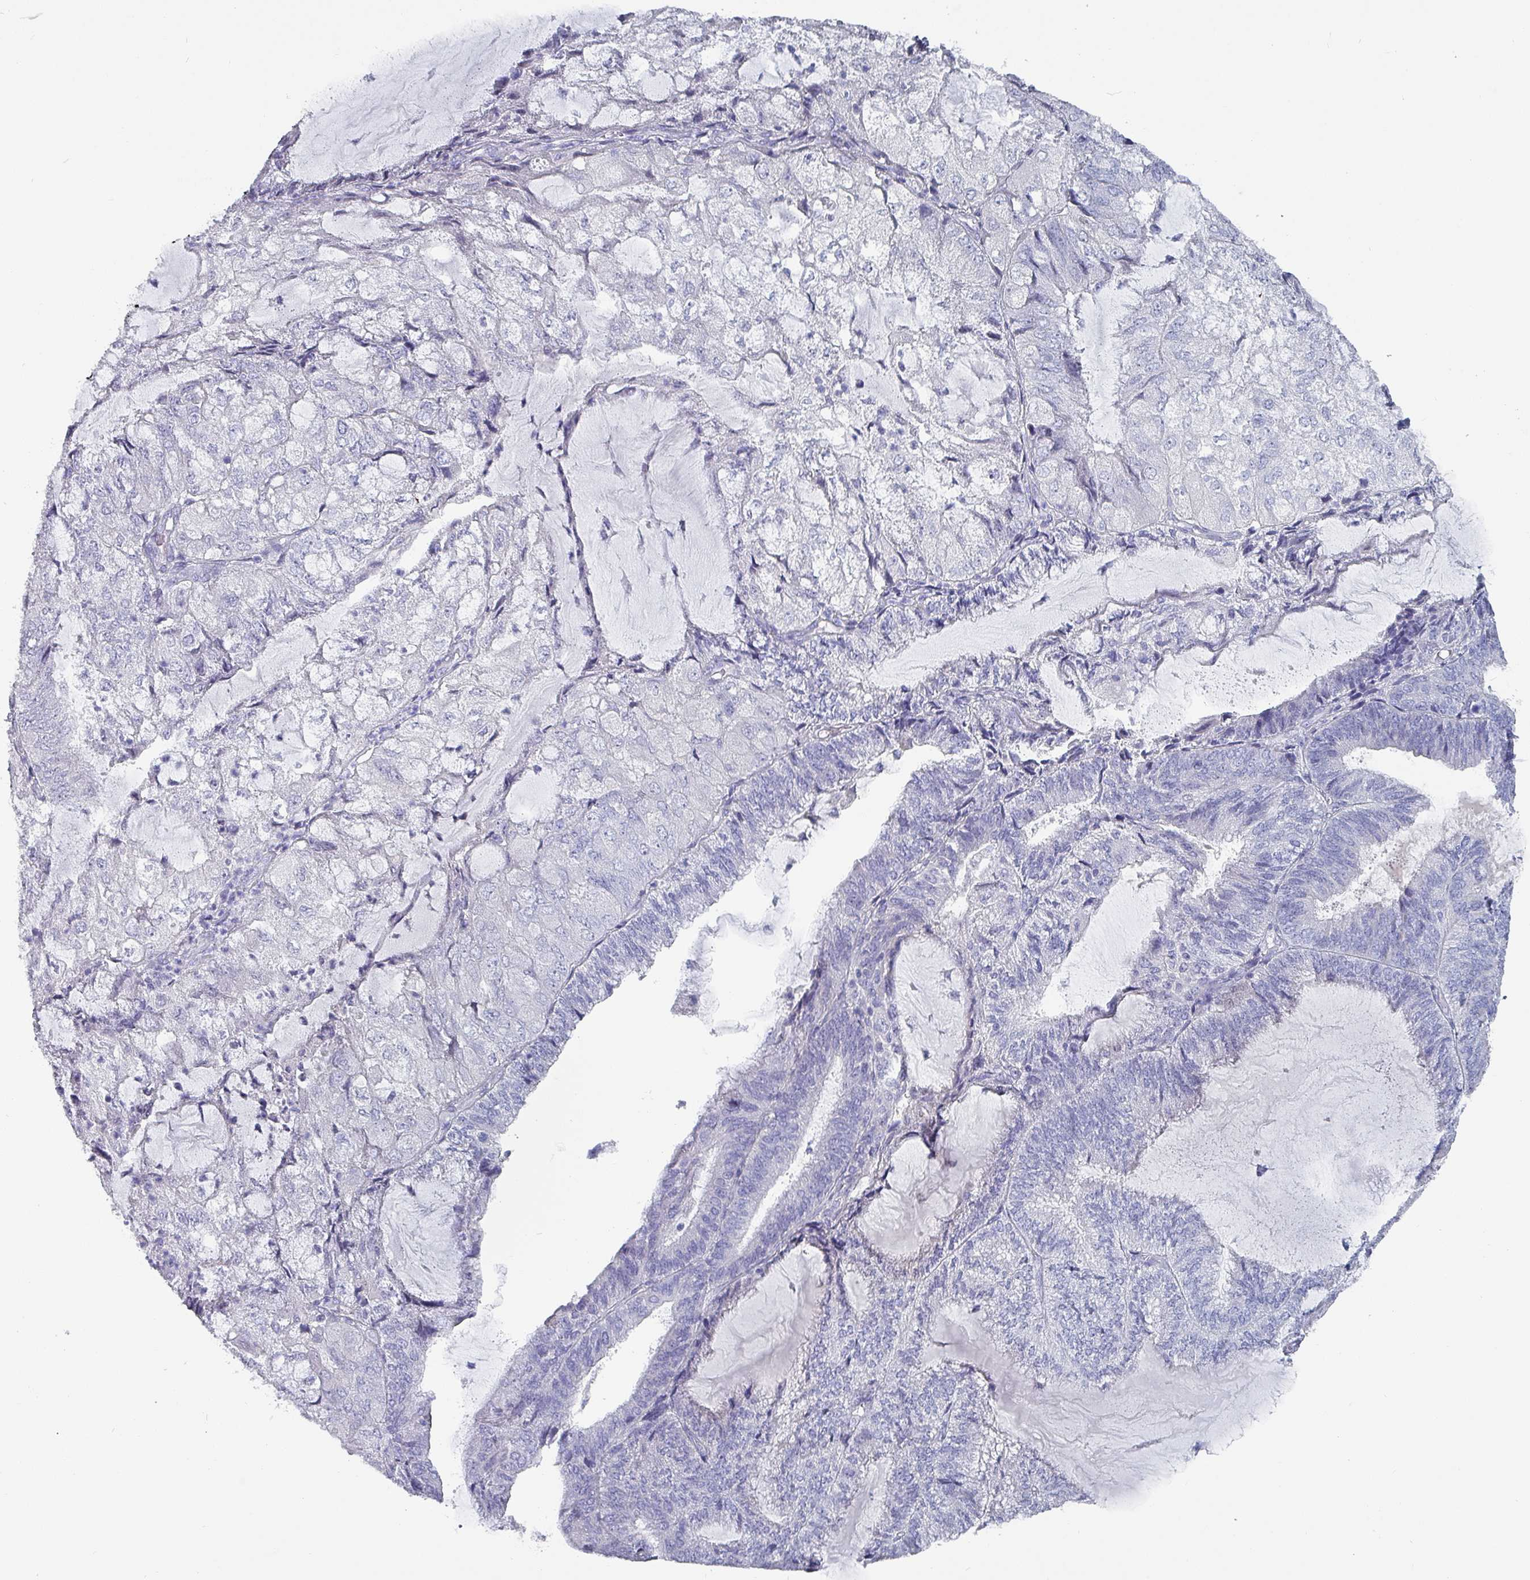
{"staining": {"intensity": "negative", "quantity": "none", "location": "none"}, "tissue": "endometrial cancer", "cell_type": "Tumor cells", "image_type": "cancer", "snomed": [{"axis": "morphology", "description": "Adenocarcinoma, NOS"}, {"axis": "topography", "description": "Endometrium"}], "caption": "Immunohistochemistry micrograph of endometrial cancer (adenocarcinoma) stained for a protein (brown), which shows no expression in tumor cells.", "gene": "INS-IGF2", "patient": {"sex": "female", "age": 81}}